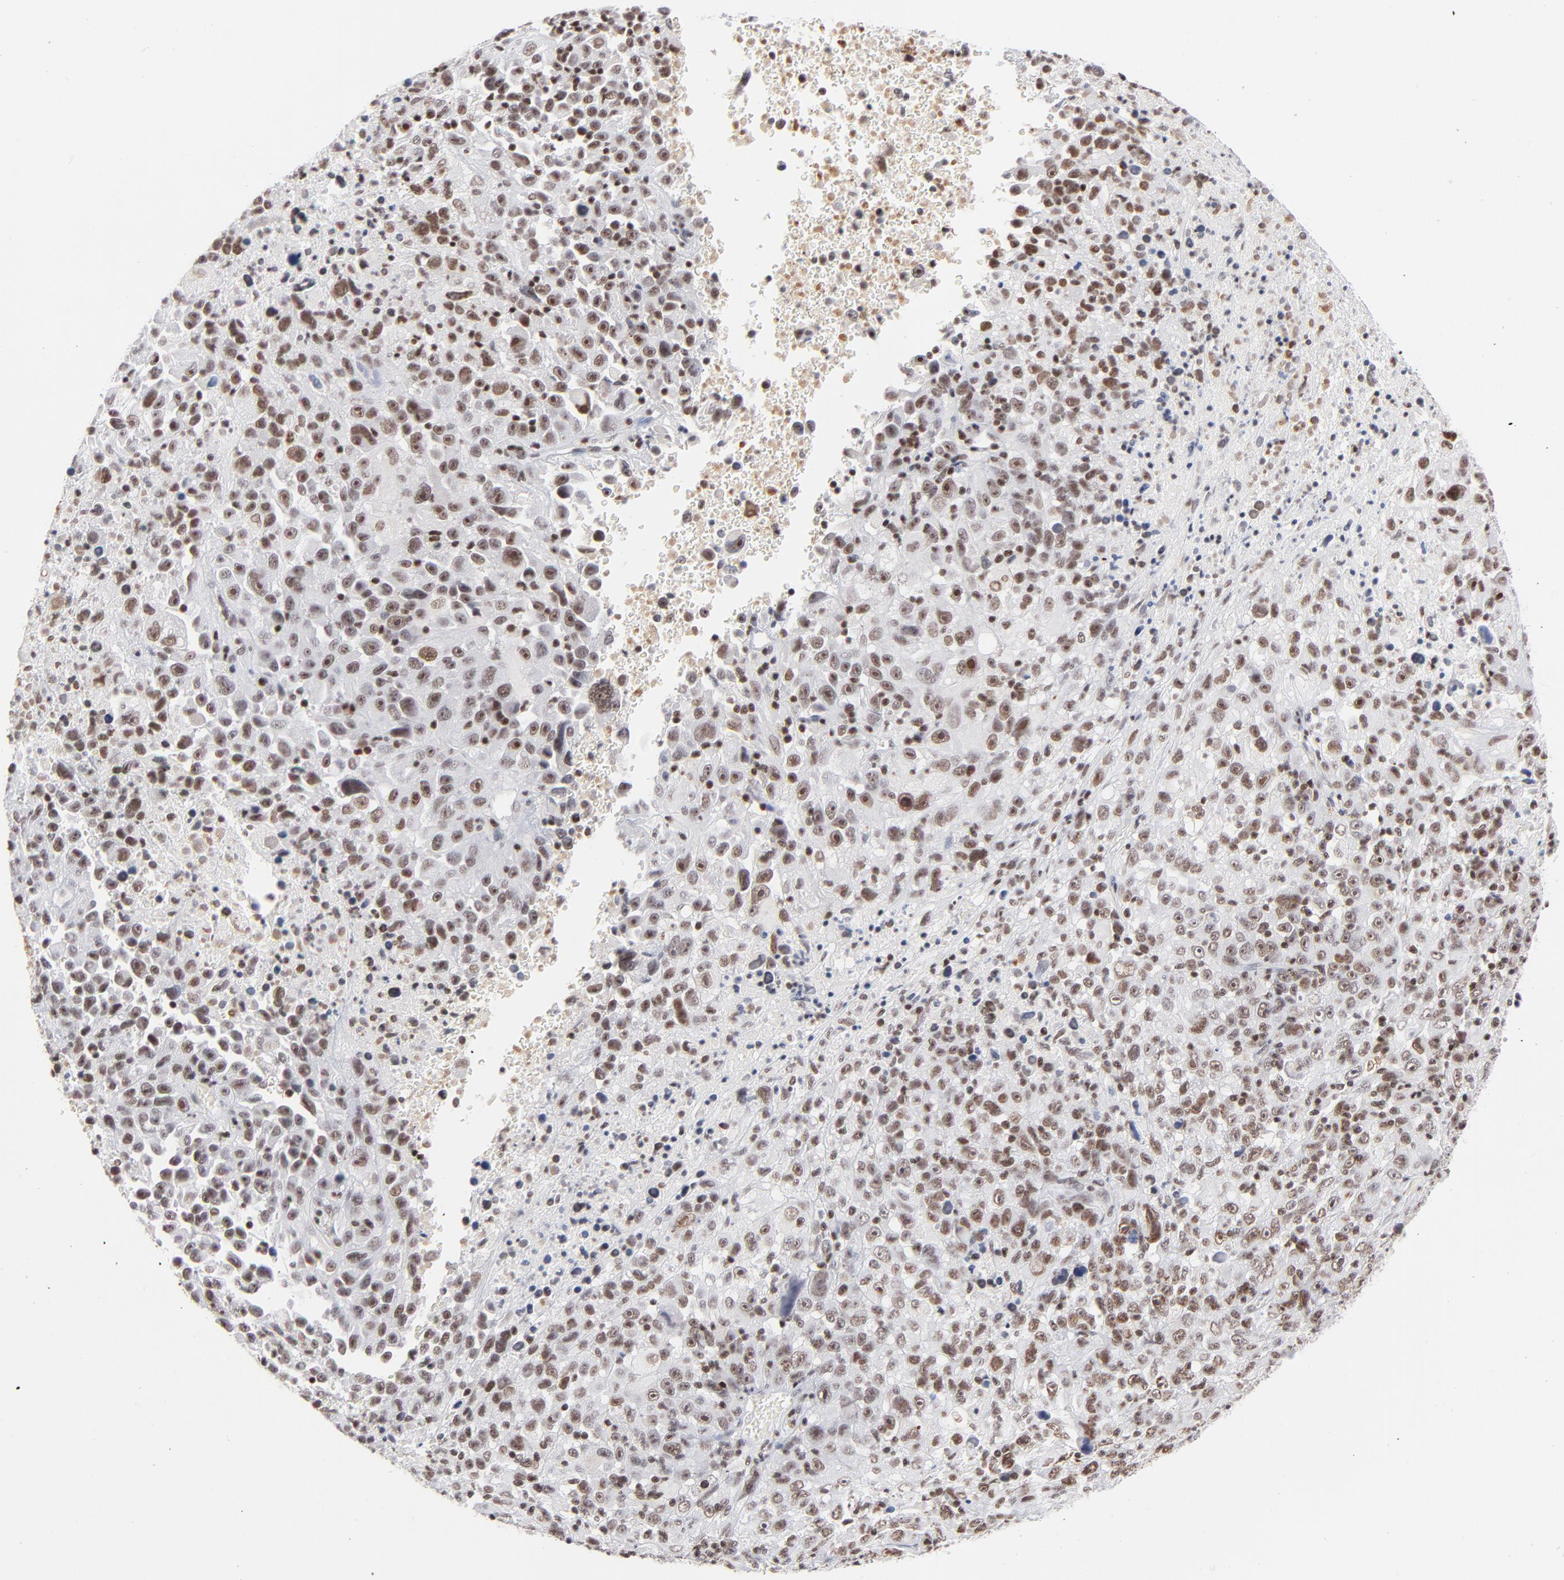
{"staining": {"intensity": "moderate", "quantity": ">75%", "location": "nuclear"}, "tissue": "melanoma", "cell_type": "Tumor cells", "image_type": "cancer", "snomed": [{"axis": "morphology", "description": "Malignant melanoma, Metastatic site"}, {"axis": "topography", "description": "Cerebral cortex"}], "caption": "Malignant melanoma (metastatic site) tissue shows moderate nuclear expression in approximately >75% of tumor cells The staining is performed using DAB brown chromogen to label protein expression. The nuclei are counter-stained blue using hematoxylin.", "gene": "ZNF143", "patient": {"sex": "female", "age": 52}}